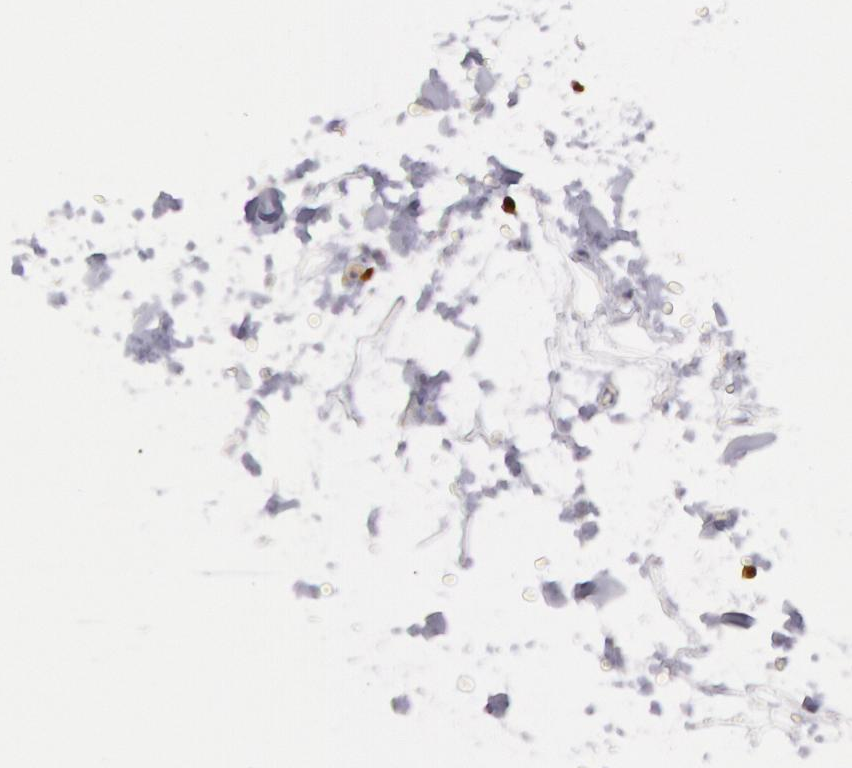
{"staining": {"intensity": "negative", "quantity": "none", "location": "none"}, "tissue": "adipose tissue", "cell_type": "Adipocytes", "image_type": "normal", "snomed": [{"axis": "morphology", "description": "Normal tissue, NOS"}, {"axis": "topography", "description": "Soft tissue"}], "caption": "The photomicrograph reveals no staining of adipocytes in normal adipose tissue. The staining was performed using DAB to visualize the protein expression in brown, while the nuclei were stained in blue with hematoxylin (Magnification: 20x).", "gene": "RAB27A", "patient": {"sex": "male", "age": 72}}